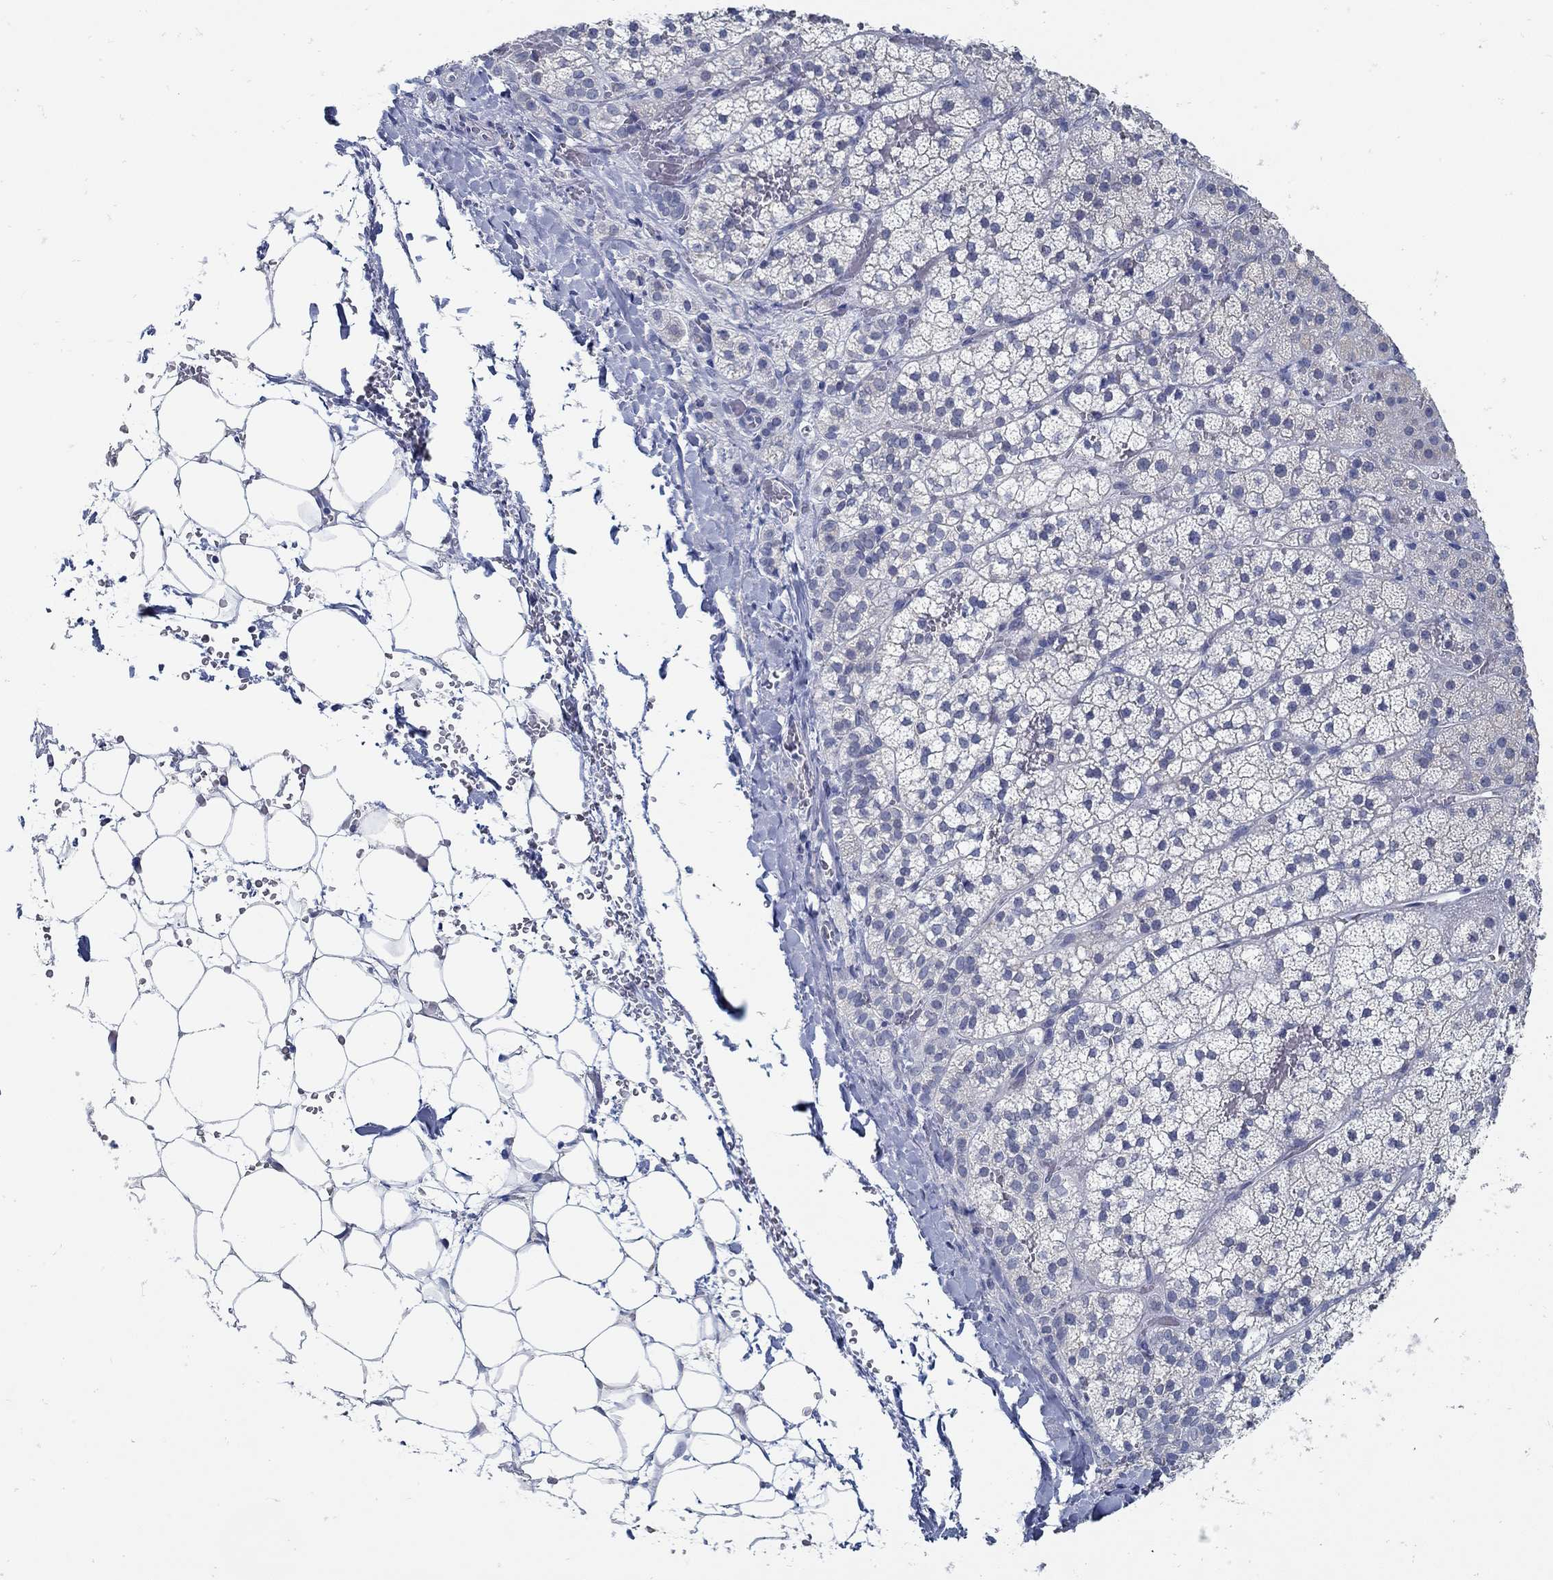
{"staining": {"intensity": "negative", "quantity": "none", "location": "none"}, "tissue": "adrenal gland", "cell_type": "Glandular cells", "image_type": "normal", "snomed": [{"axis": "morphology", "description": "Normal tissue, NOS"}, {"axis": "topography", "description": "Adrenal gland"}], "caption": "Immunohistochemical staining of unremarkable human adrenal gland reveals no significant expression in glandular cells. Brightfield microscopy of immunohistochemistry stained with DAB (3,3'-diaminobenzidine) (brown) and hematoxylin (blue), captured at high magnification.", "gene": "ZFAND4", "patient": {"sex": "male", "age": 53}}